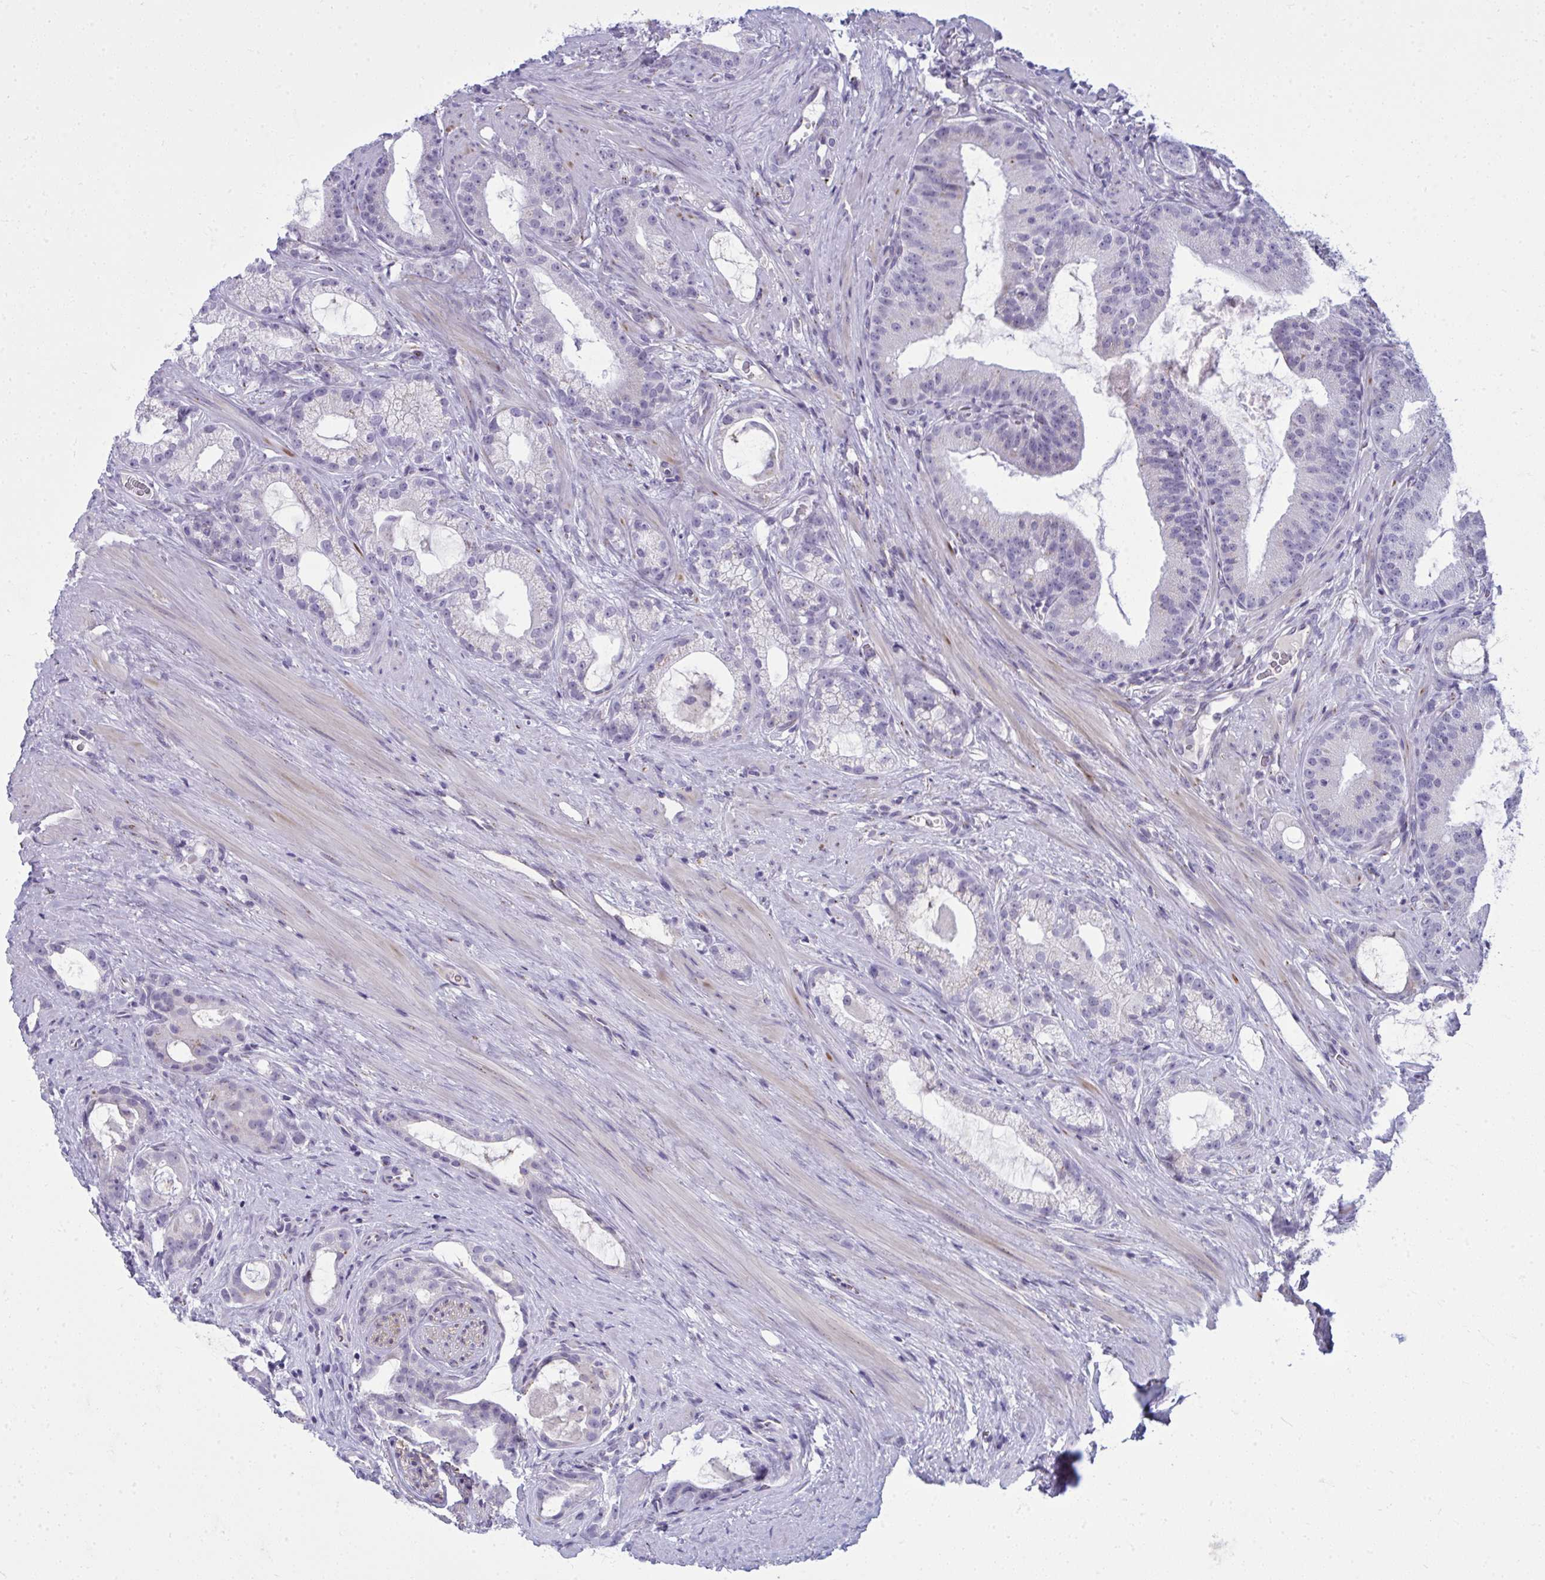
{"staining": {"intensity": "negative", "quantity": "none", "location": "none"}, "tissue": "prostate cancer", "cell_type": "Tumor cells", "image_type": "cancer", "snomed": [{"axis": "morphology", "description": "Adenocarcinoma, High grade"}, {"axis": "topography", "description": "Prostate"}], "caption": "IHC micrograph of neoplastic tissue: human prostate cancer stained with DAB (3,3'-diaminobenzidine) reveals no significant protein positivity in tumor cells. (DAB IHC, high magnification).", "gene": "DTX4", "patient": {"sex": "male", "age": 65}}